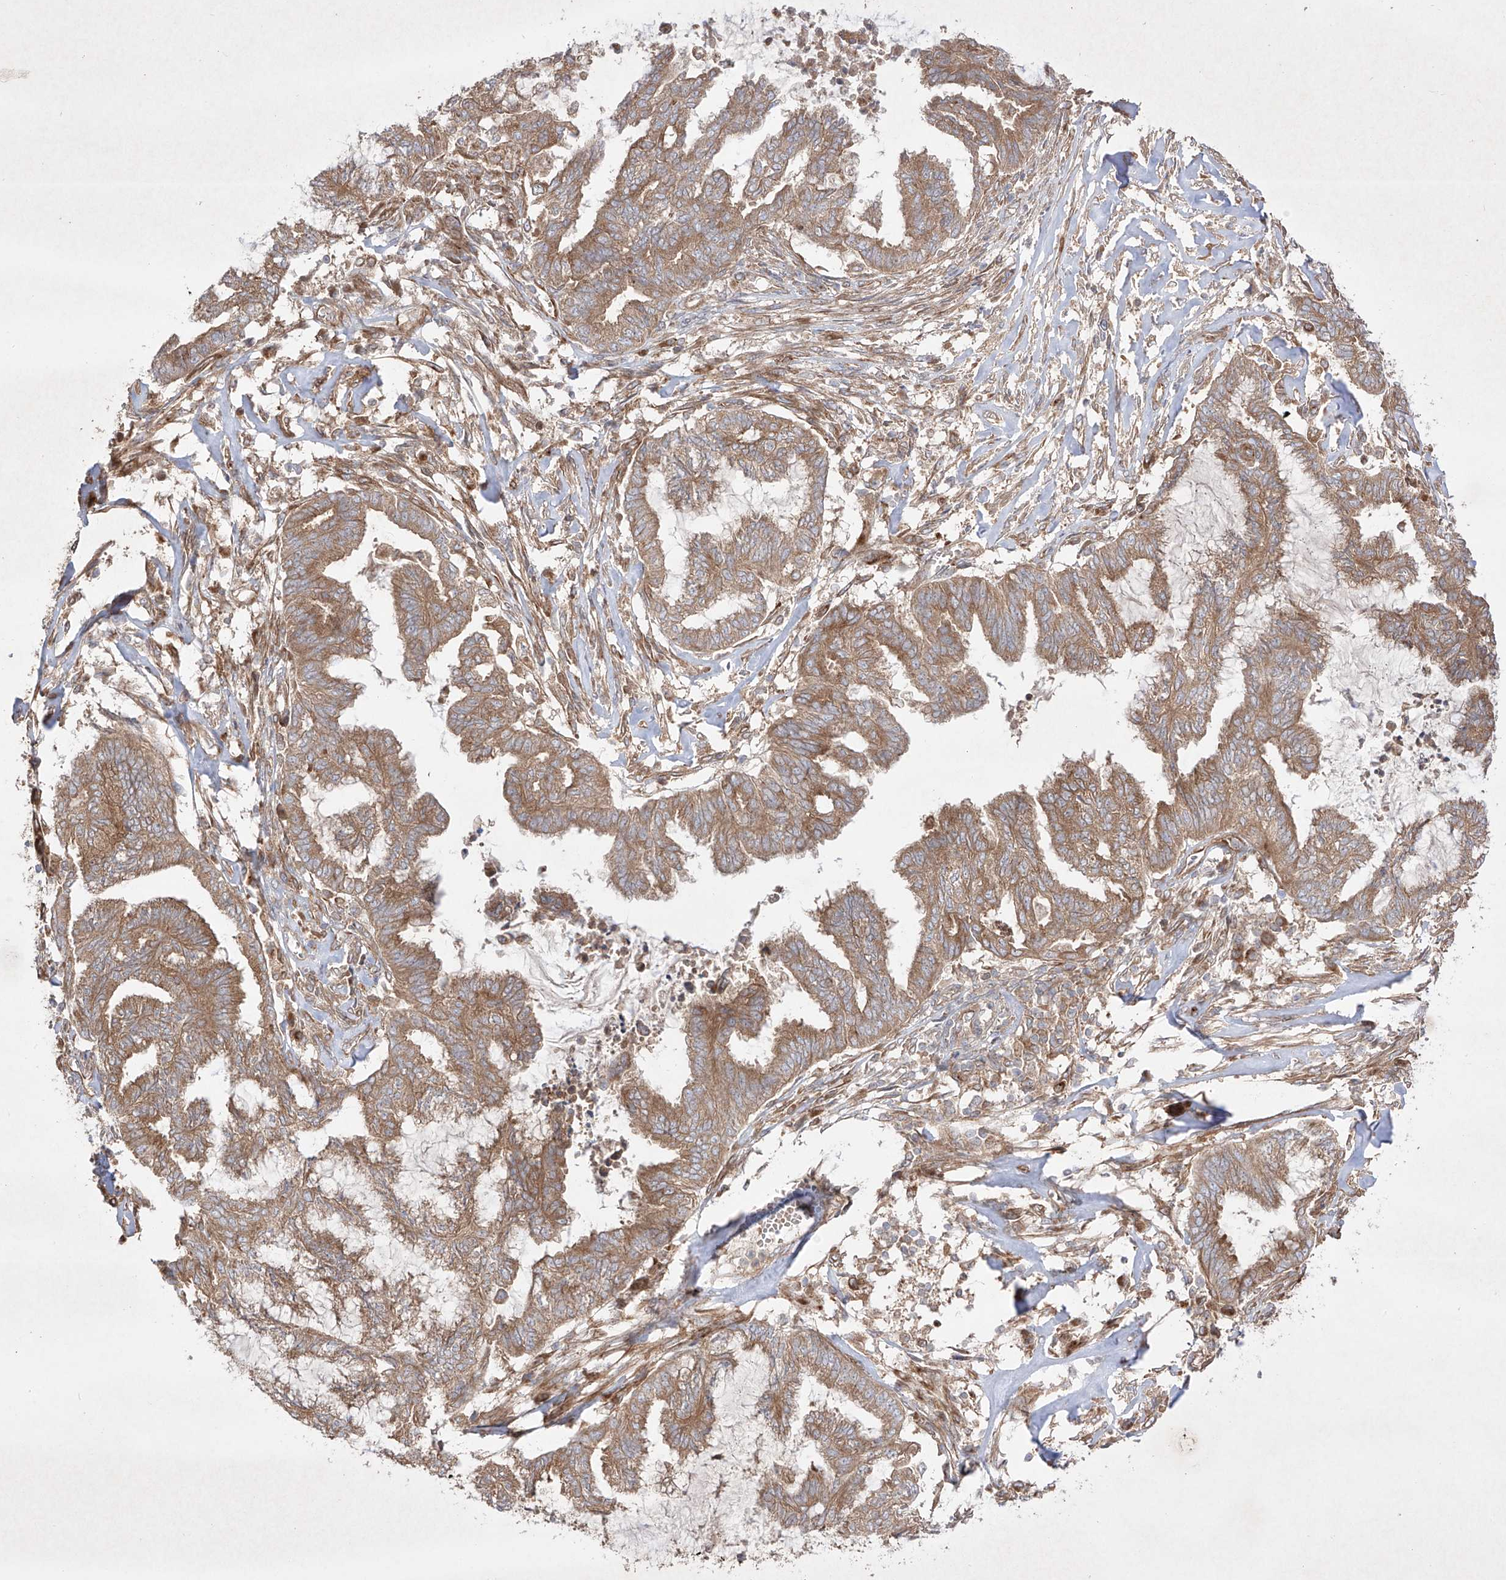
{"staining": {"intensity": "moderate", "quantity": ">75%", "location": "cytoplasmic/membranous"}, "tissue": "endometrial cancer", "cell_type": "Tumor cells", "image_type": "cancer", "snomed": [{"axis": "morphology", "description": "Adenocarcinoma, NOS"}, {"axis": "topography", "description": "Endometrium"}], "caption": "IHC (DAB) staining of human endometrial cancer demonstrates moderate cytoplasmic/membranous protein staining in about >75% of tumor cells.", "gene": "YKT6", "patient": {"sex": "female", "age": 86}}